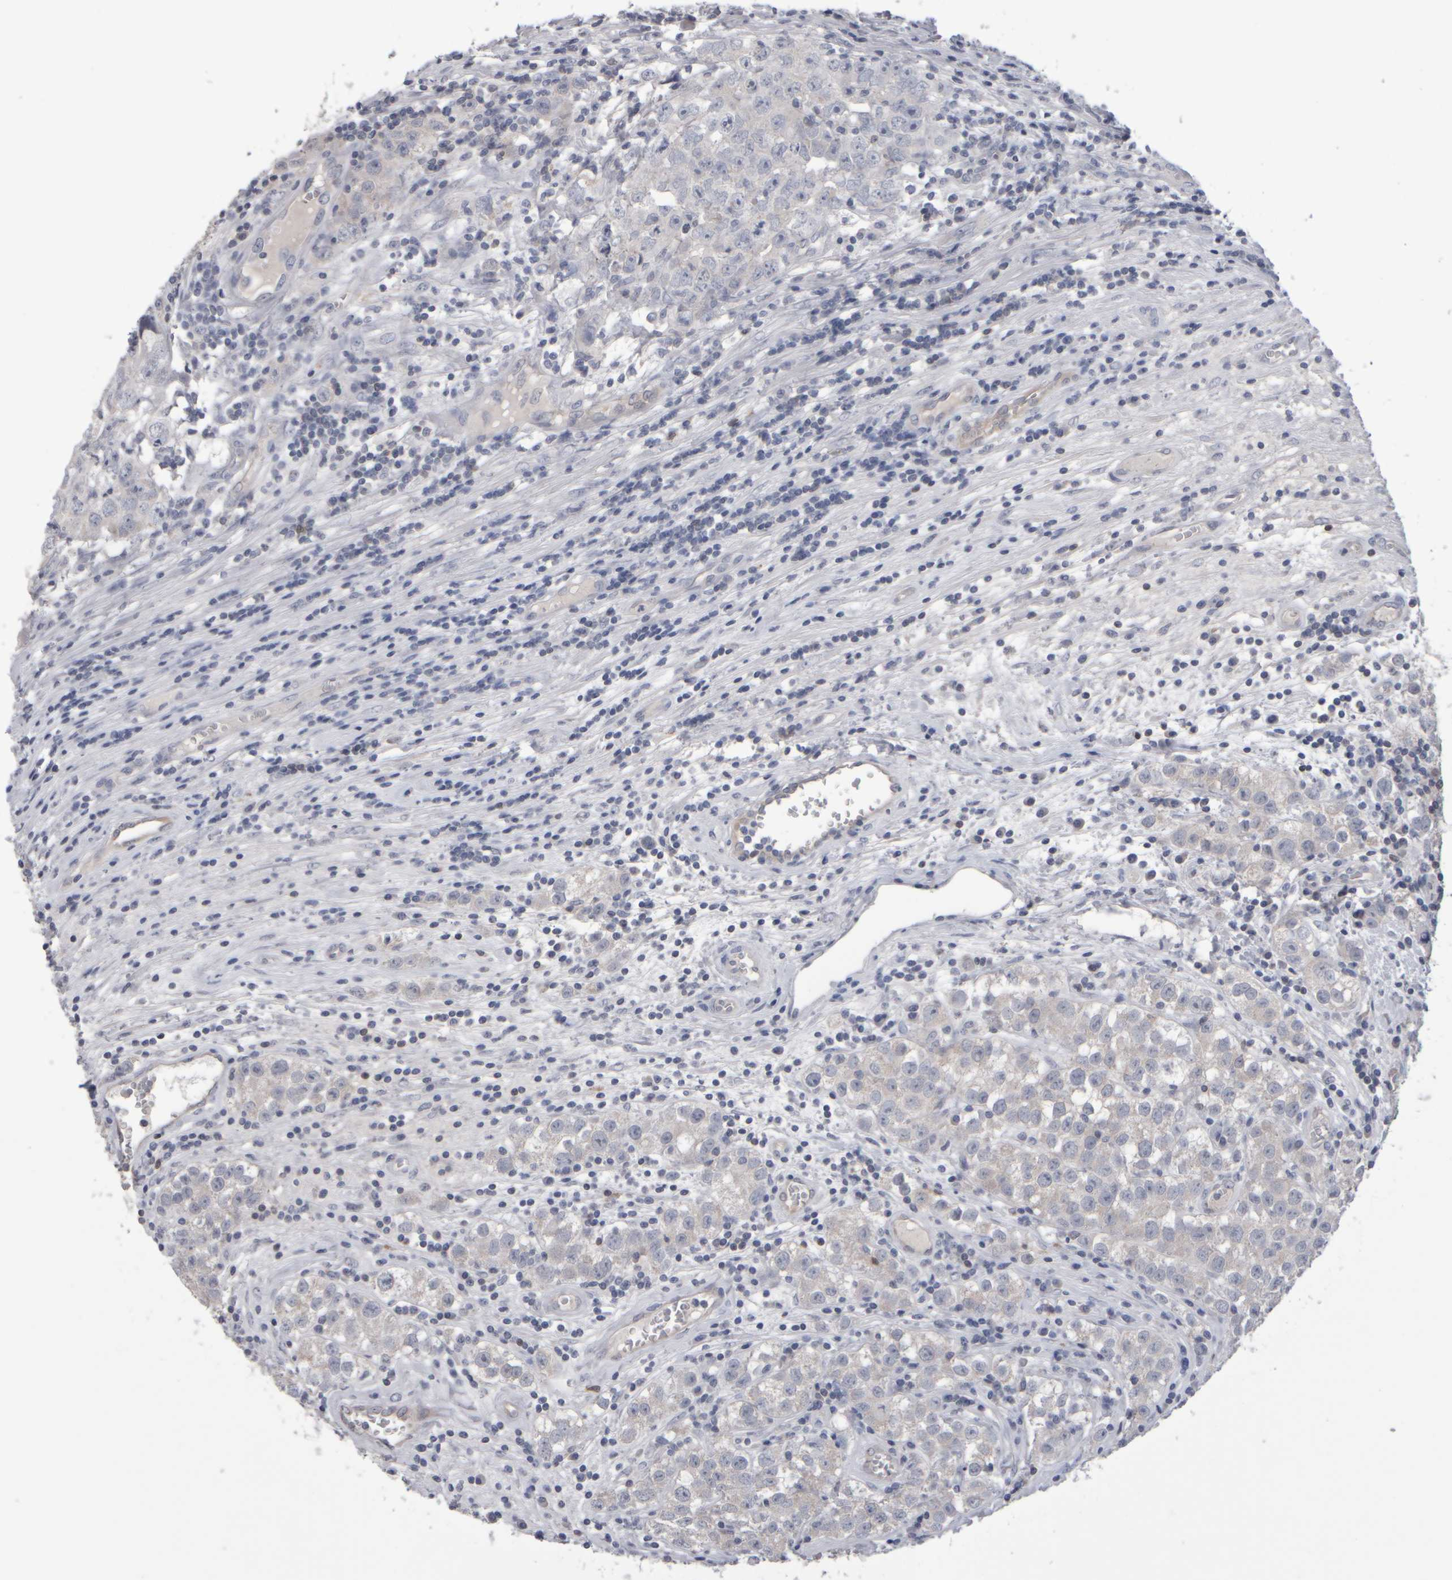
{"staining": {"intensity": "negative", "quantity": "none", "location": "none"}, "tissue": "testis cancer", "cell_type": "Tumor cells", "image_type": "cancer", "snomed": [{"axis": "morphology", "description": "Seminoma, NOS"}, {"axis": "morphology", "description": "Carcinoma, Embryonal, NOS"}, {"axis": "topography", "description": "Testis"}], "caption": "High magnification brightfield microscopy of testis seminoma stained with DAB (brown) and counterstained with hematoxylin (blue): tumor cells show no significant positivity. (DAB (3,3'-diaminobenzidine) immunohistochemistry visualized using brightfield microscopy, high magnification).", "gene": "EPHX2", "patient": {"sex": "male", "age": 43}}